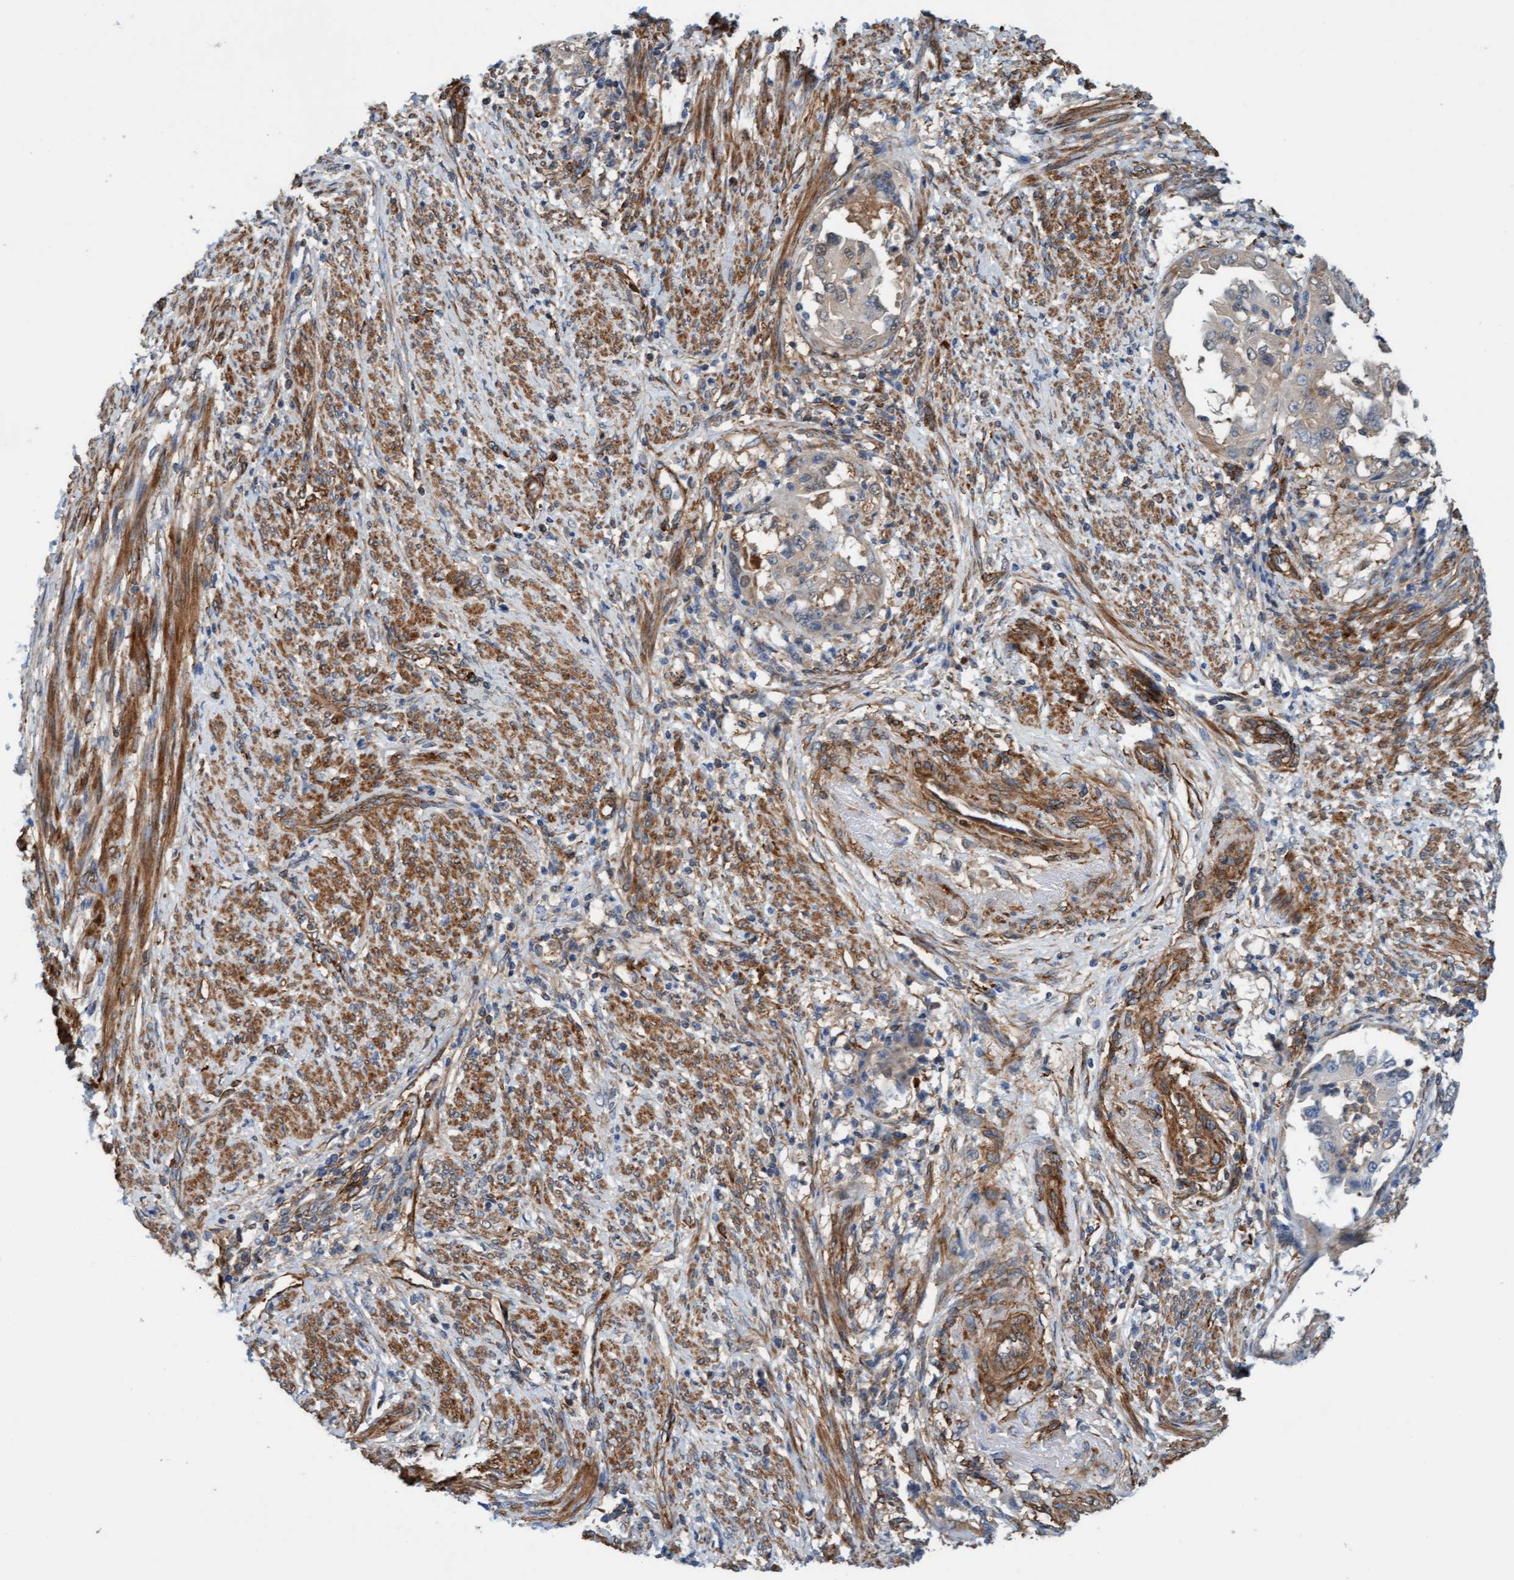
{"staining": {"intensity": "weak", "quantity": "<25%", "location": "cytoplasmic/membranous"}, "tissue": "endometrial cancer", "cell_type": "Tumor cells", "image_type": "cancer", "snomed": [{"axis": "morphology", "description": "Adenocarcinoma, NOS"}, {"axis": "topography", "description": "Endometrium"}], "caption": "High power microscopy micrograph of an IHC photomicrograph of endometrial cancer, revealing no significant expression in tumor cells. (DAB immunohistochemistry with hematoxylin counter stain).", "gene": "FMNL3", "patient": {"sex": "female", "age": 85}}